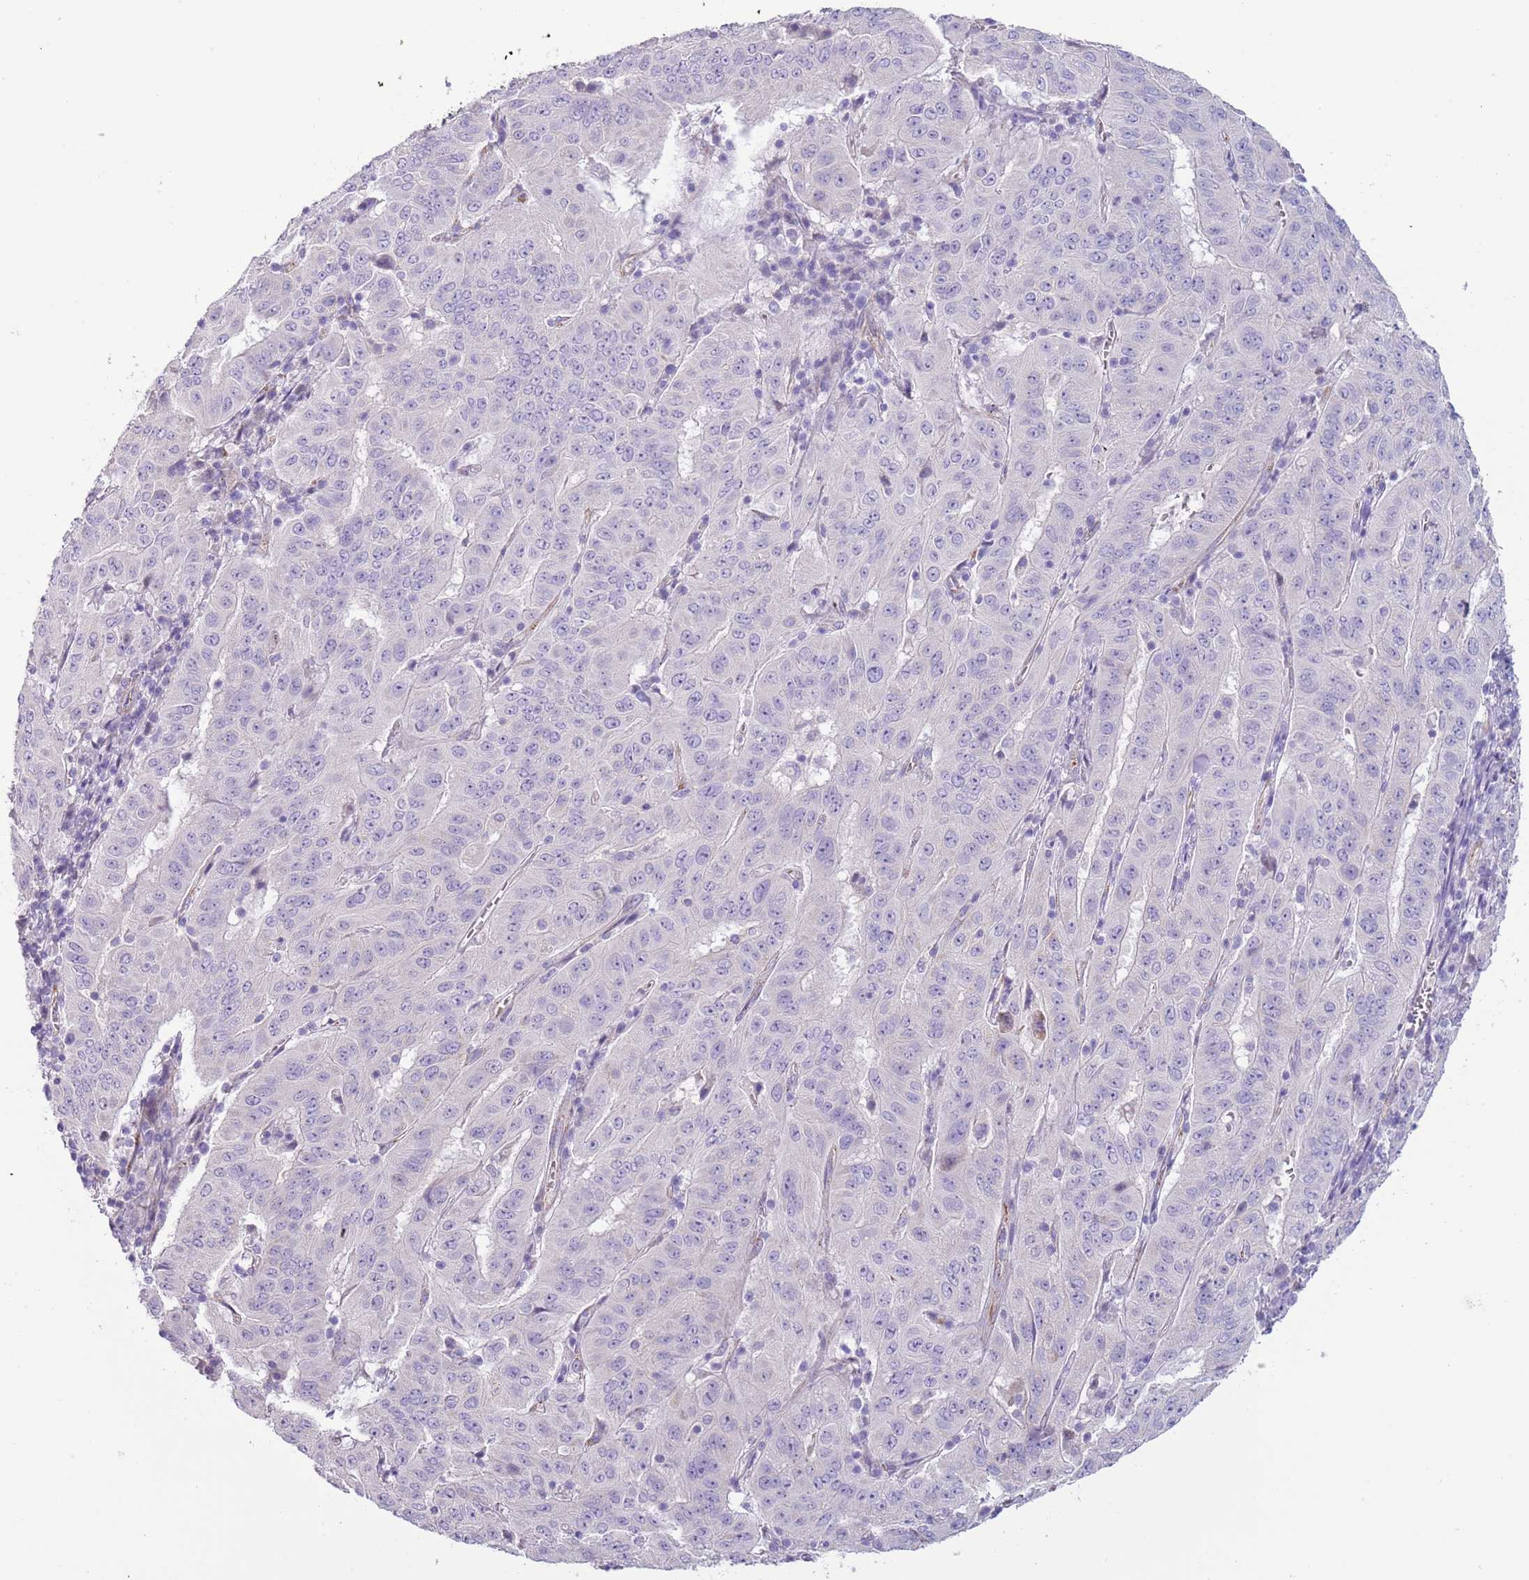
{"staining": {"intensity": "negative", "quantity": "none", "location": "none"}, "tissue": "pancreatic cancer", "cell_type": "Tumor cells", "image_type": "cancer", "snomed": [{"axis": "morphology", "description": "Adenocarcinoma, NOS"}, {"axis": "topography", "description": "Pancreas"}], "caption": "Pancreatic cancer stained for a protein using IHC displays no staining tumor cells.", "gene": "RNF222", "patient": {"sex": "male", "age": 63}}